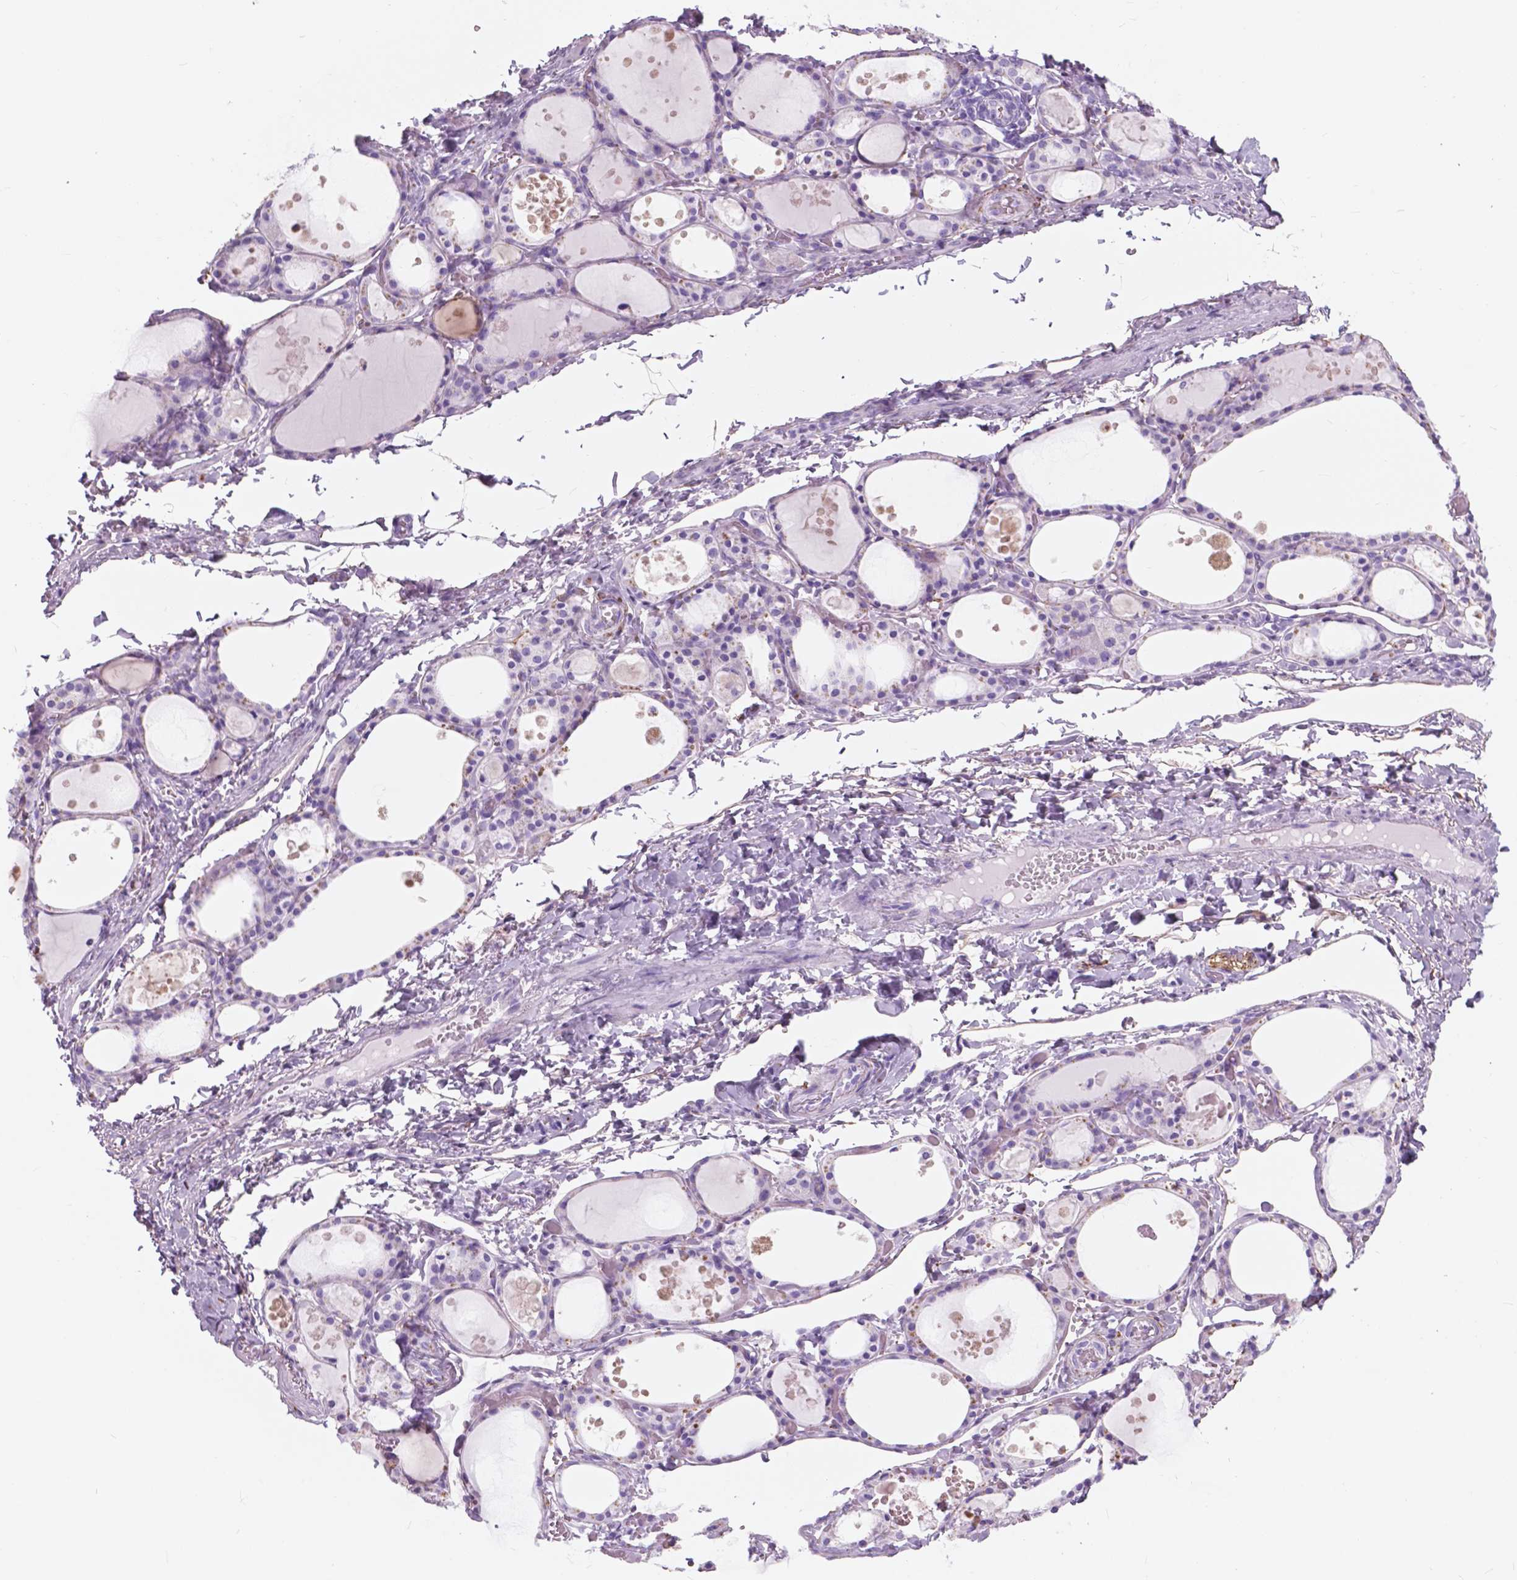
{"staining": {"intensity": "negative", "quantity": "none", "location": "none"}, "tissue": "thyroid gland", "cell_type": "Glandular cells", "image_type": "normal", "snomed": [{"axis": "morphology", "description": "Normal tissue, NOS"}, {"axis": "topography", "description": "Thyroid gland"}], "caption": "Photomicrograph shows no protein expression in glandular cells of unremarkable thyroid gland.", "gene": "FXYD2", "patient": {"sex": "male", "age": 68}}